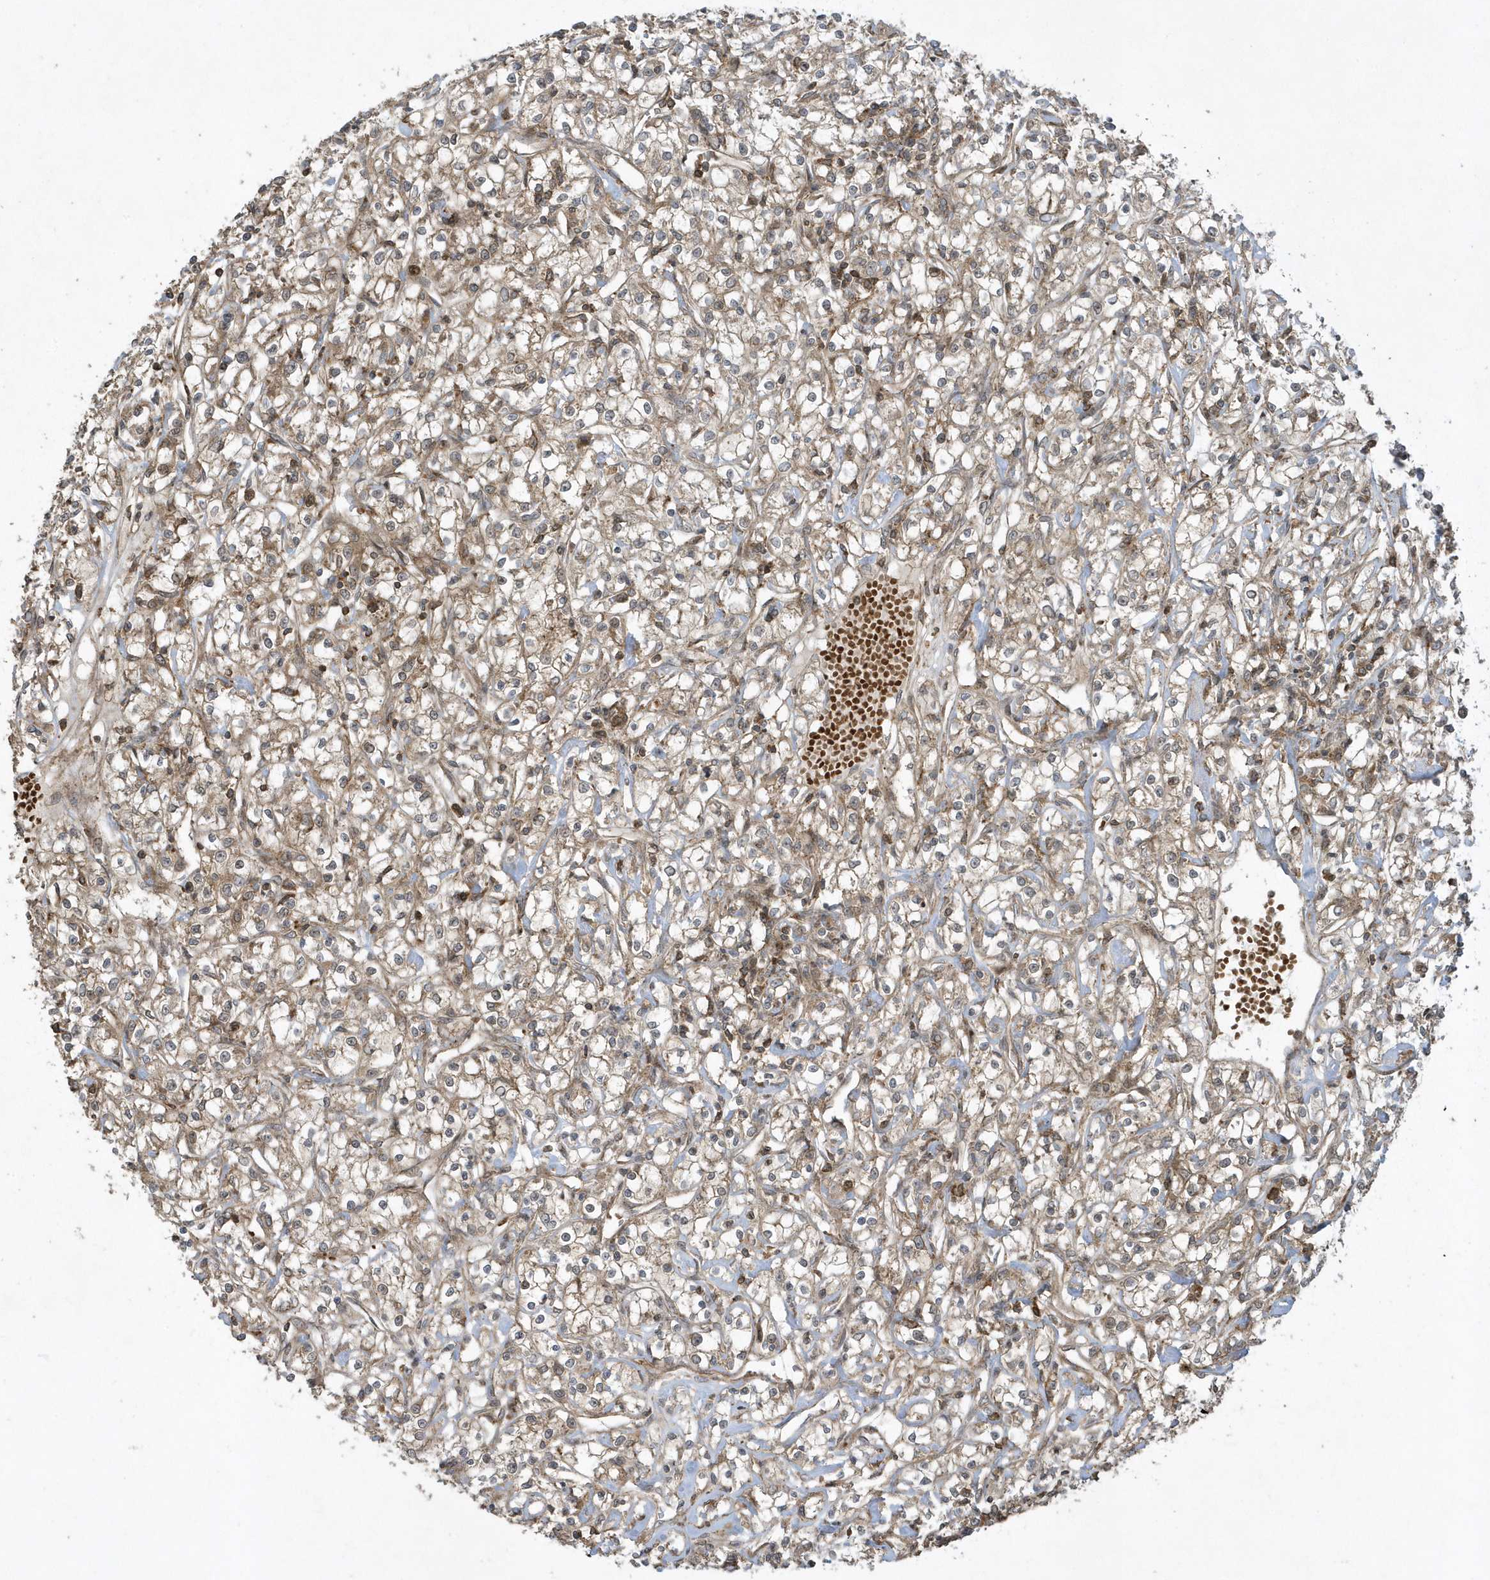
{"staining": {"intensity": "moderate", "quantity": ">75%", "location": "cytoplasmic/membranous"}, "tissue": "renal cancer", "cell_type": "Tumor cells", "image_type": "cancer", "snomed": [{"axis": "morphology", "description": "Adenocarcinoma, NOS"}, {"axis": "topography", "description": "Kidney"}], "caption": "This histopathology image demonstrates renal cancer stained with immunohistochemistry to label a protein in brown. The cytoplasmic/membranous of tumor cells show moderate positivity for the protein. Nuclei are counter-stained blue.", "gene": "STAMBP", "patient": {"sex": "female", "age": 59}}